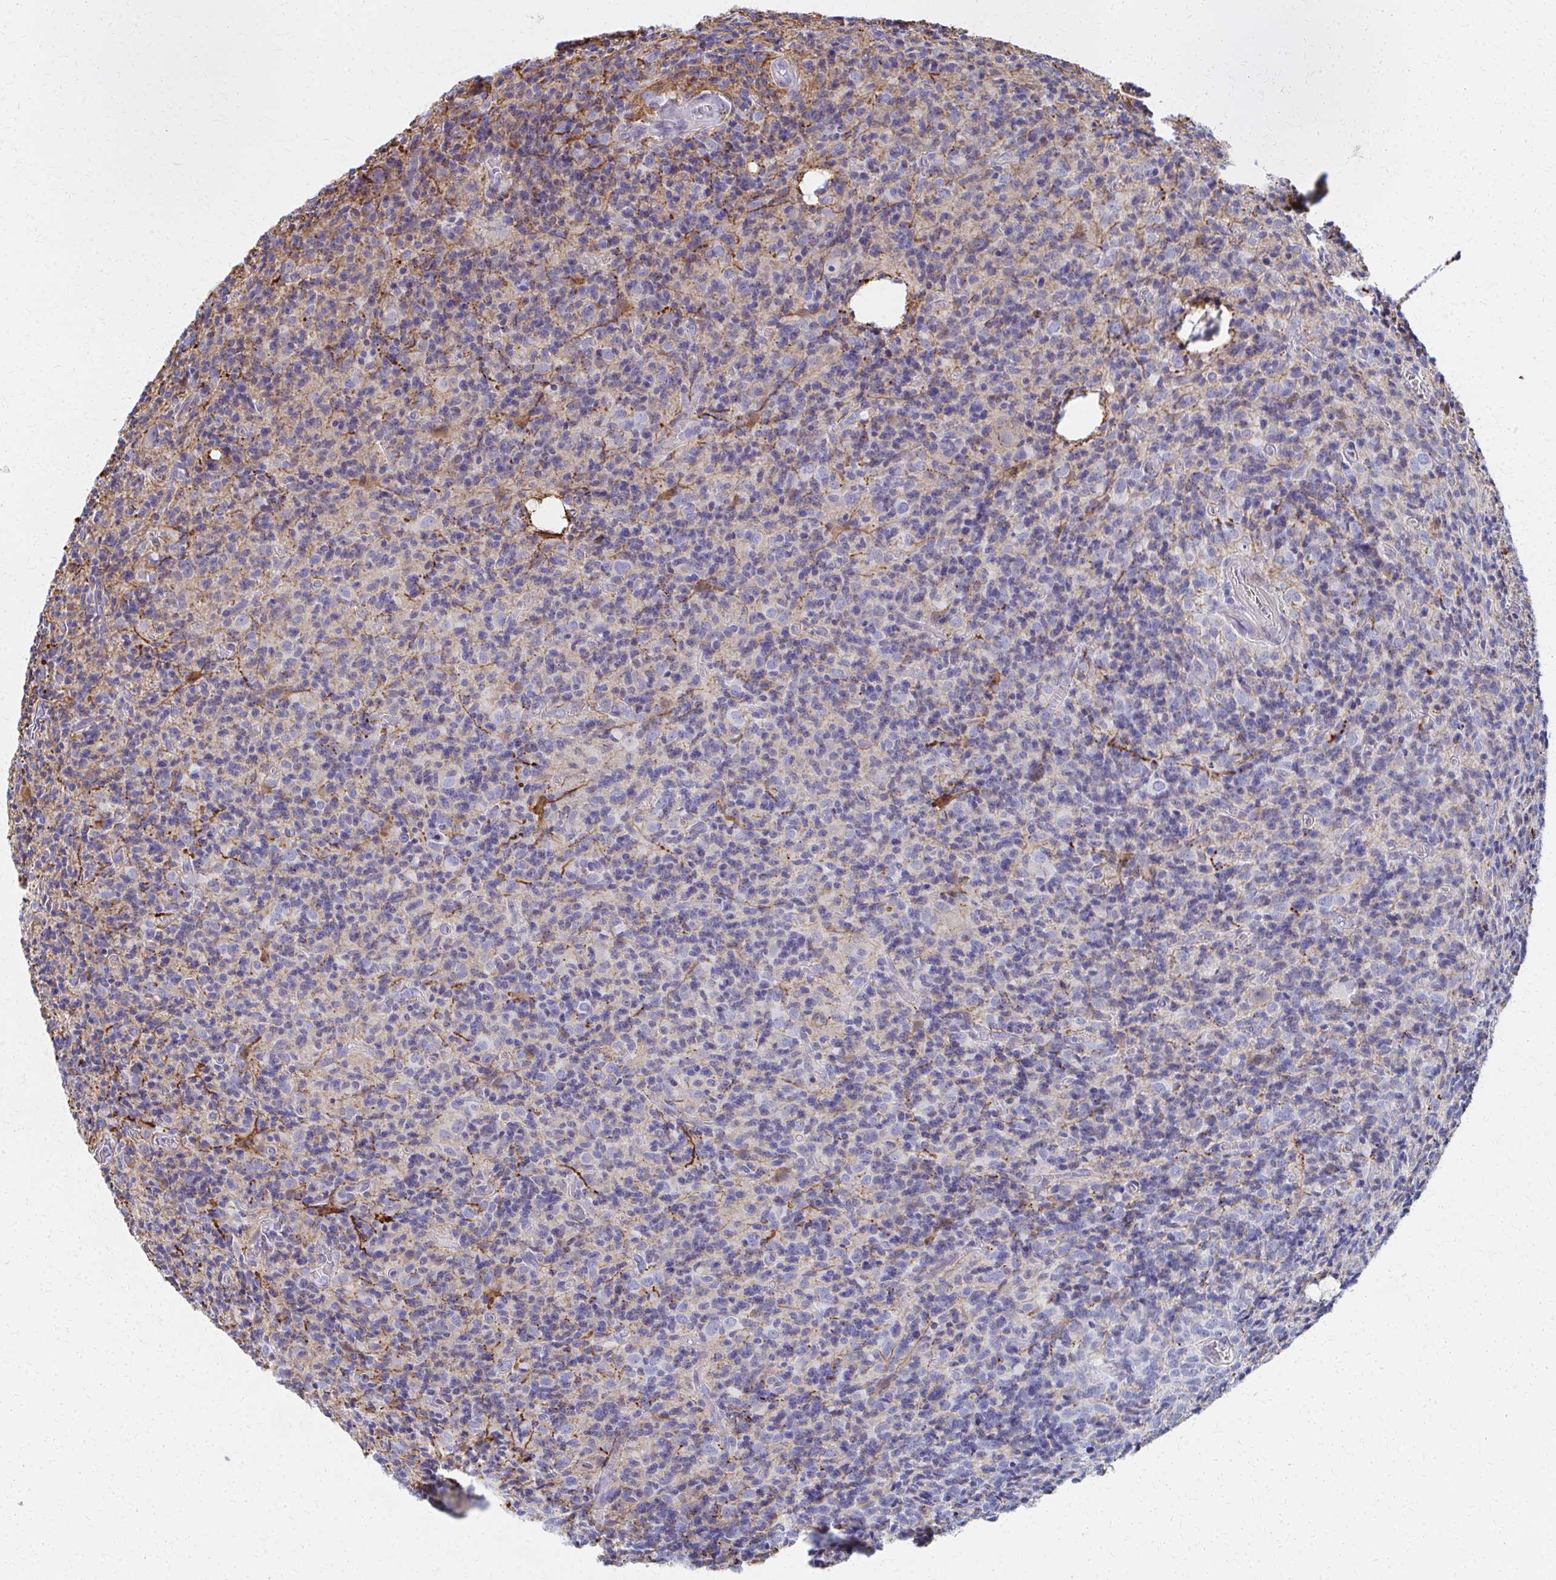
{"staining": {"intensity": "negative", "quantity": "none", "location": "none"}, "tissue": "glioma", "cell_type": "Tumor cells", "image_type": "cancer", "snomed": [{"axis": "morphology", "description": "Glioma, malignant, High grade"}, {"axis": "topography", "description": "Brain"}], "caption": "Tumor cells show no significant protein positivity in glioma.", "gene": "MS4A2", "patient": {"sex": "male", "age": 76}}